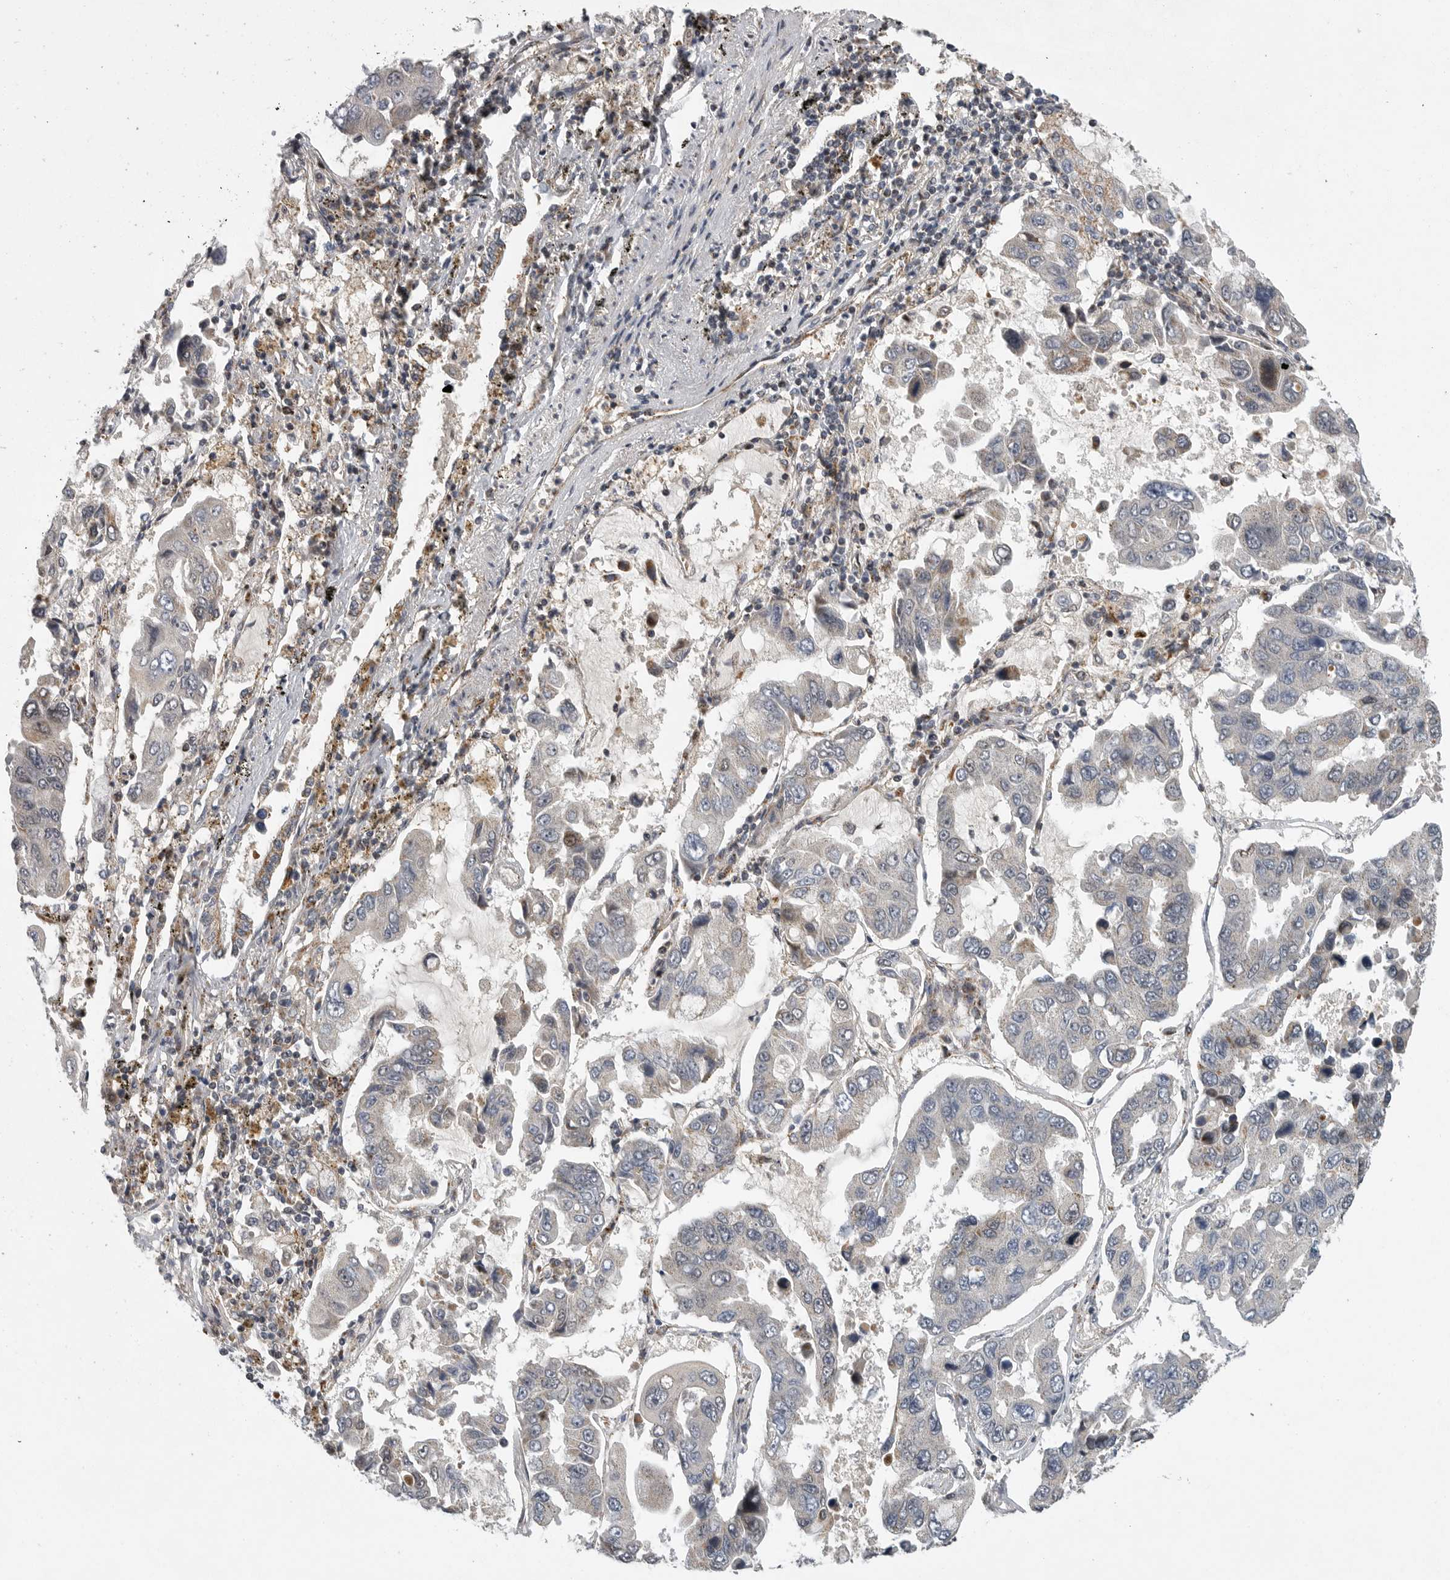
{"staining": {"intensity": "negative", "quantity": "none", "location": "none"}, "tissue": "lung cancer", "cell_type": "Tumor cells", "image_type": "cancer", "snomed": [{"axis": "morphology", "description": "Adenocarcinoma, NOS"}, {"axis": "topography", "description": "Lung"}], "caption": "Protein analysis of lung adenocarcinoma exhibits no significant expression in tumor cells.", "gene": "TMPRSS11F", "patient": {"sex": "male", "age": 64}}